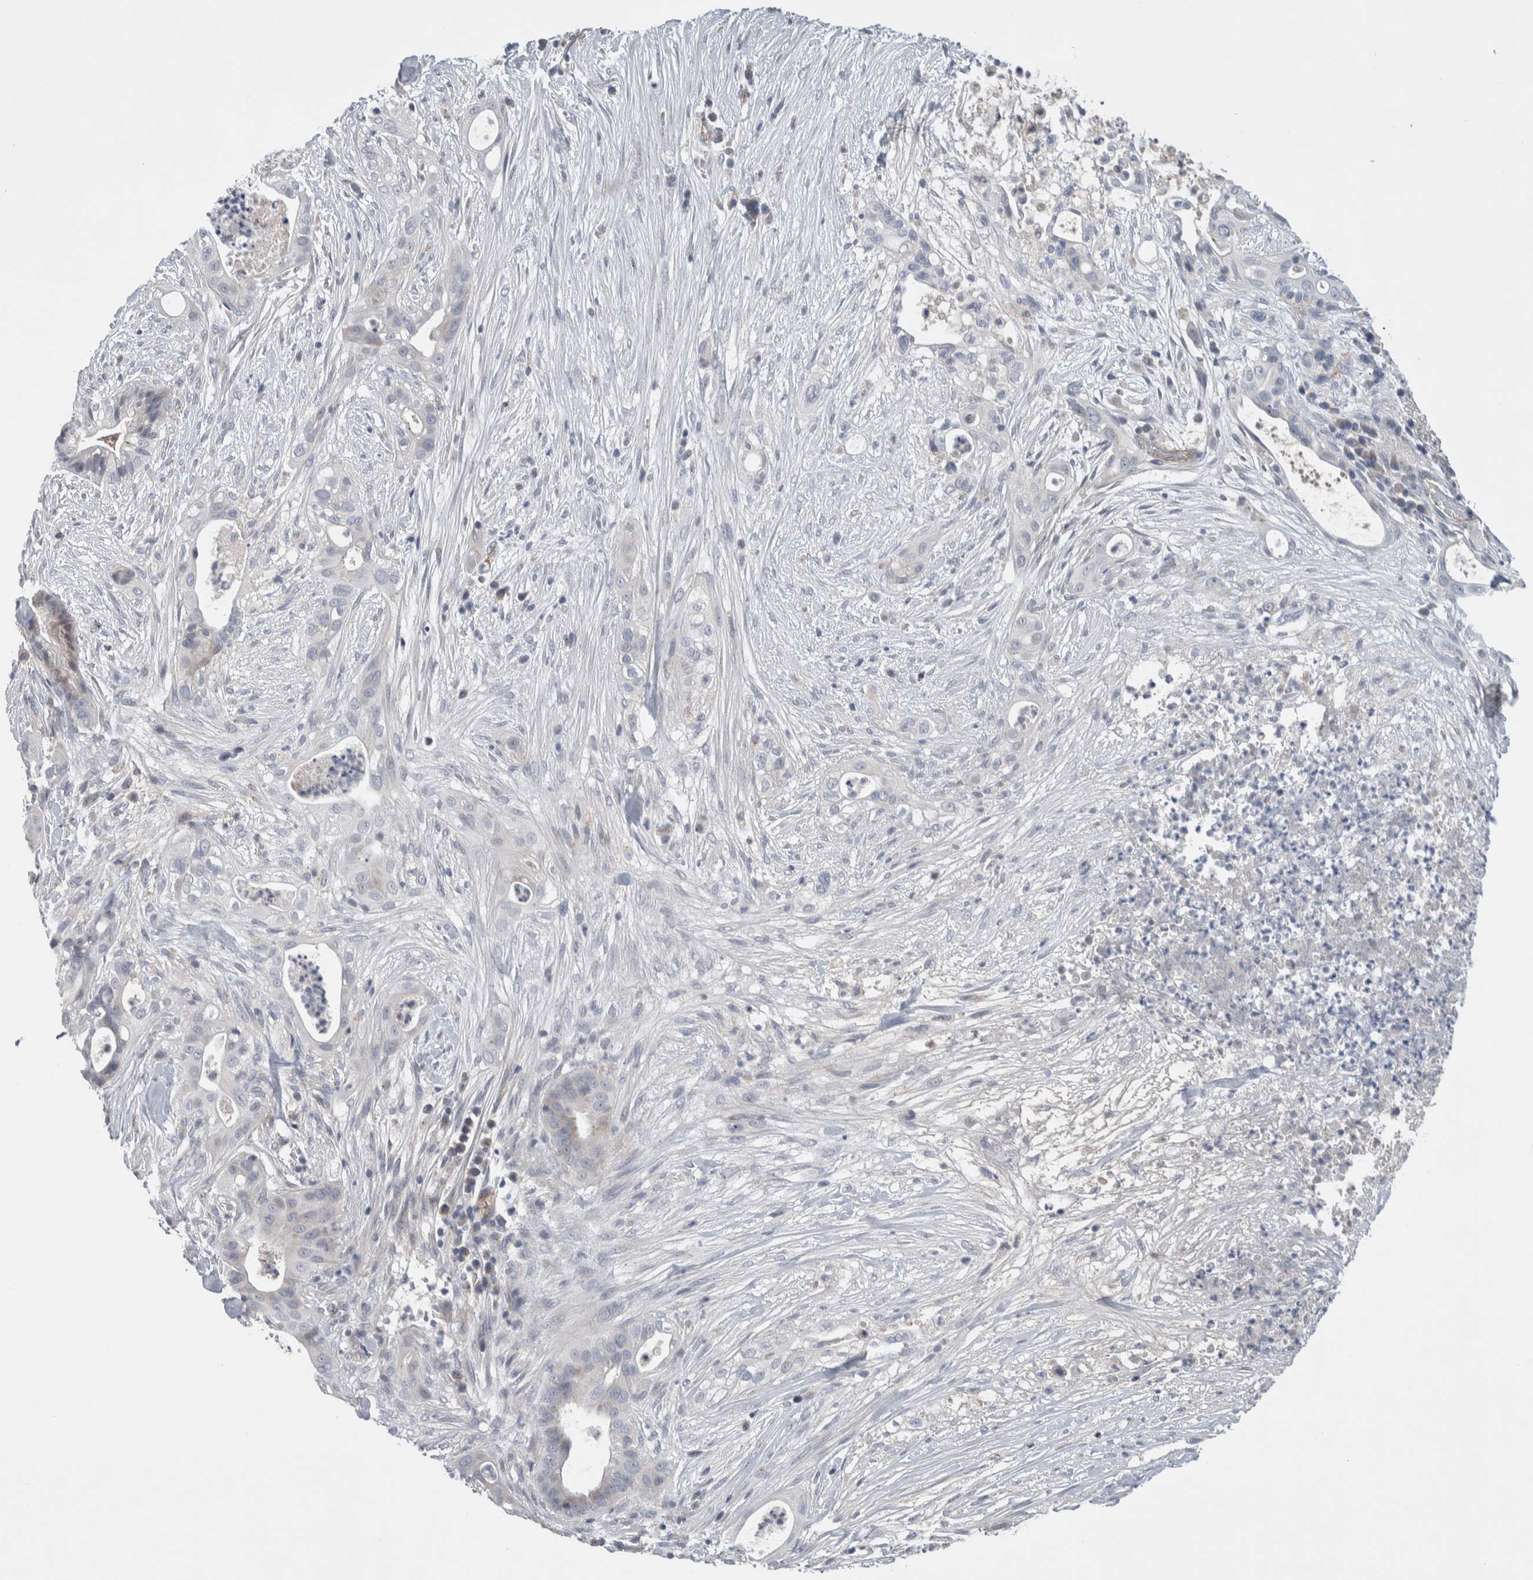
{"staining": {"intensity": "negative", "quantity": "none", "location": "none"}, "tissue": "pancreatic cancer", "cell_type": "Tumor cells", "image_type": "cancer", "snomed": [{"axis": "morphology", "description": "Adenocarcinoma, NOS"}, {"axis": "topography", "description": "Pancreas"}], "caption": "Tumor cells are negative for brown protein staining in pancreatic cancer.", "gene": "CEP131", "patient": {"sex": "male", "age": 58}}